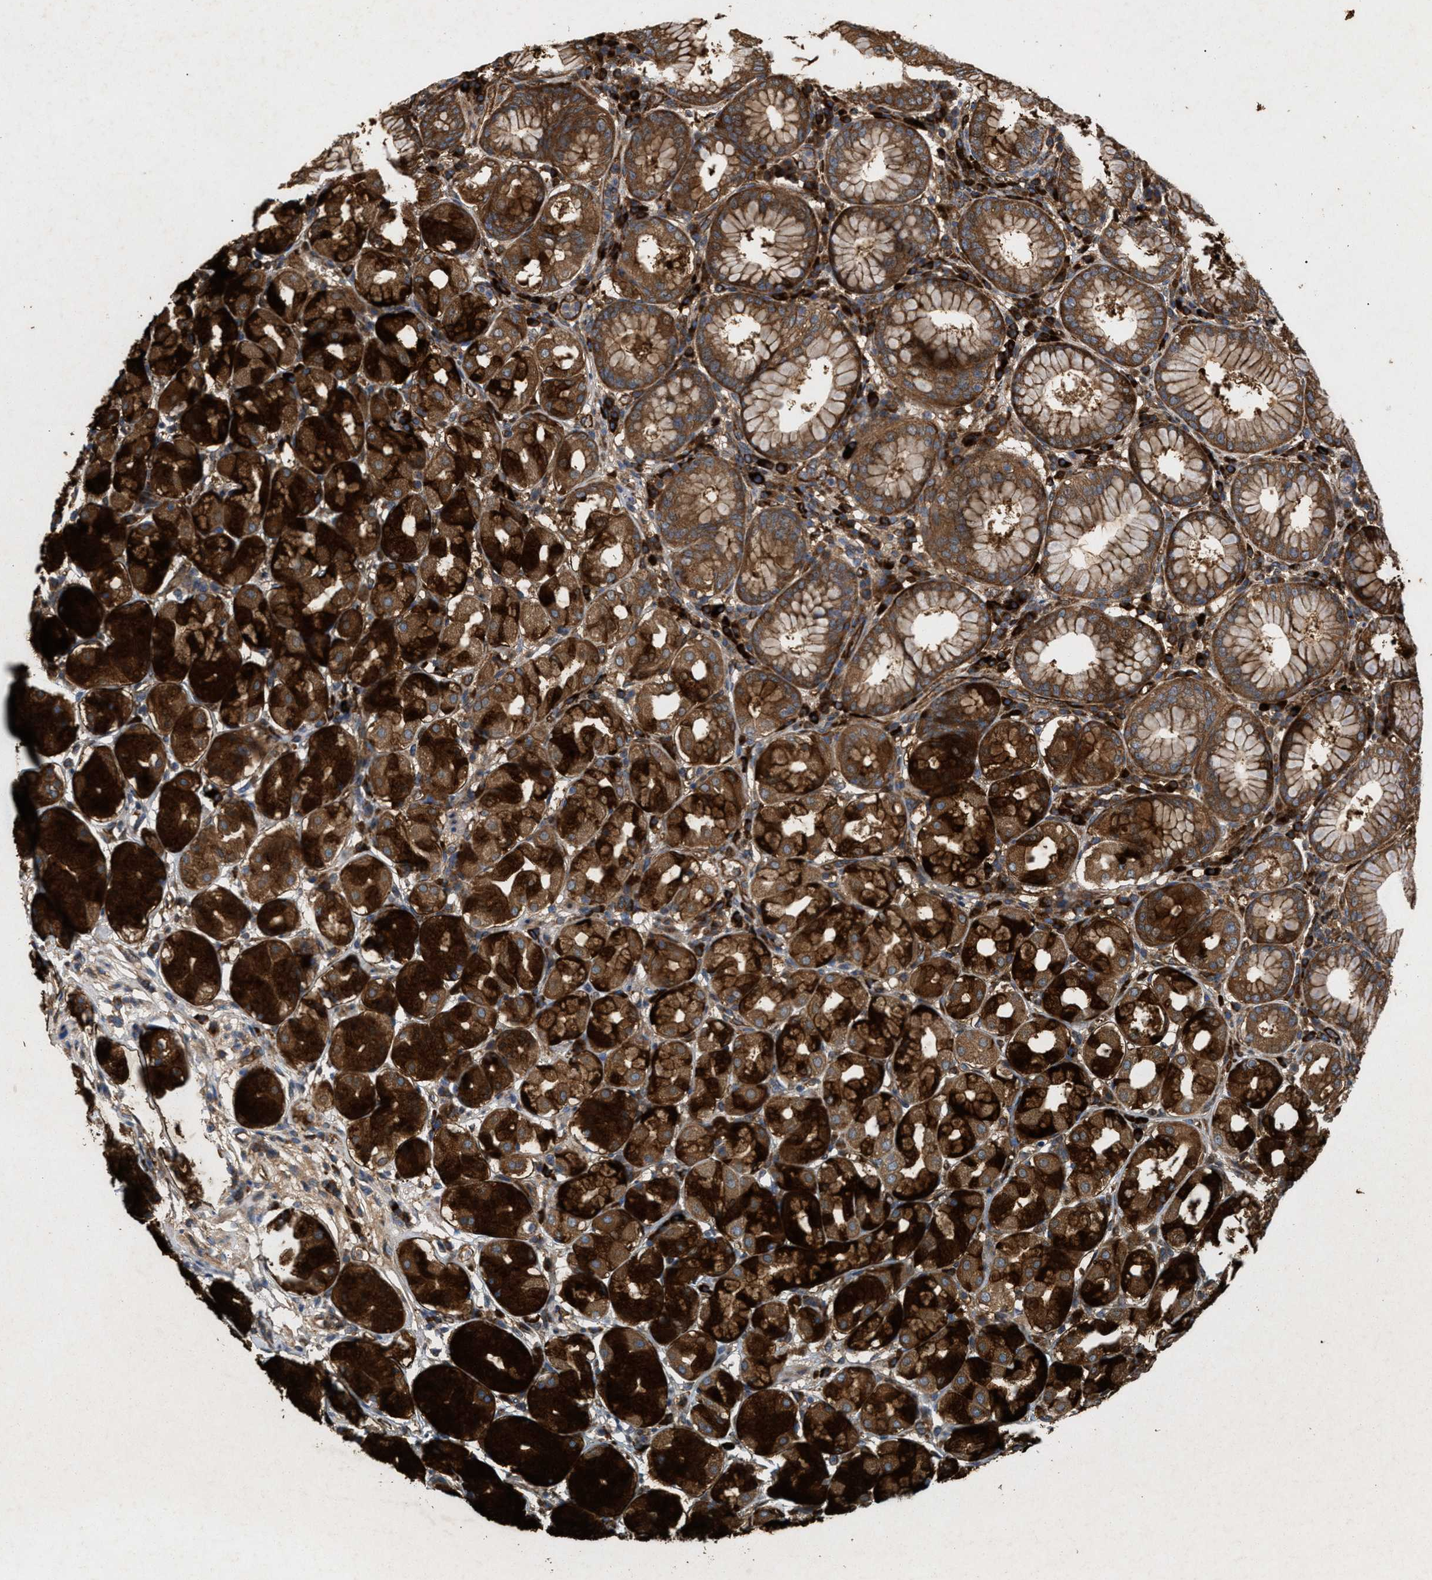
{"staining": {"intensity": "strong", "quantity": ">75%", "location": "cytoplasmic/membranous"}, "tissue": "stomach", "cell_type": "Glandular cells", "image_type": "normal", "snomed": [{"axis": "morphology", "description": "Normal tissue, NOS"}, {"axis": "topography", "description": "Stomach"}, {"axis": "topography", "description": "Stomach, lower"}], "caption": "Immunohistochemistry (IHC) staining of normal stomach, which exhibits high levels of strong cytoplasmic/membranous expression in about >75% of glandular cells indicating strong cytoplasmic/membranous protein staining. The staining was performed using DAB (brown) for protein detection and nuclei were counterstained in hematoxylin (blue).", "gene": "GCC1", "patient": {"sex": "female", "age": 56}}